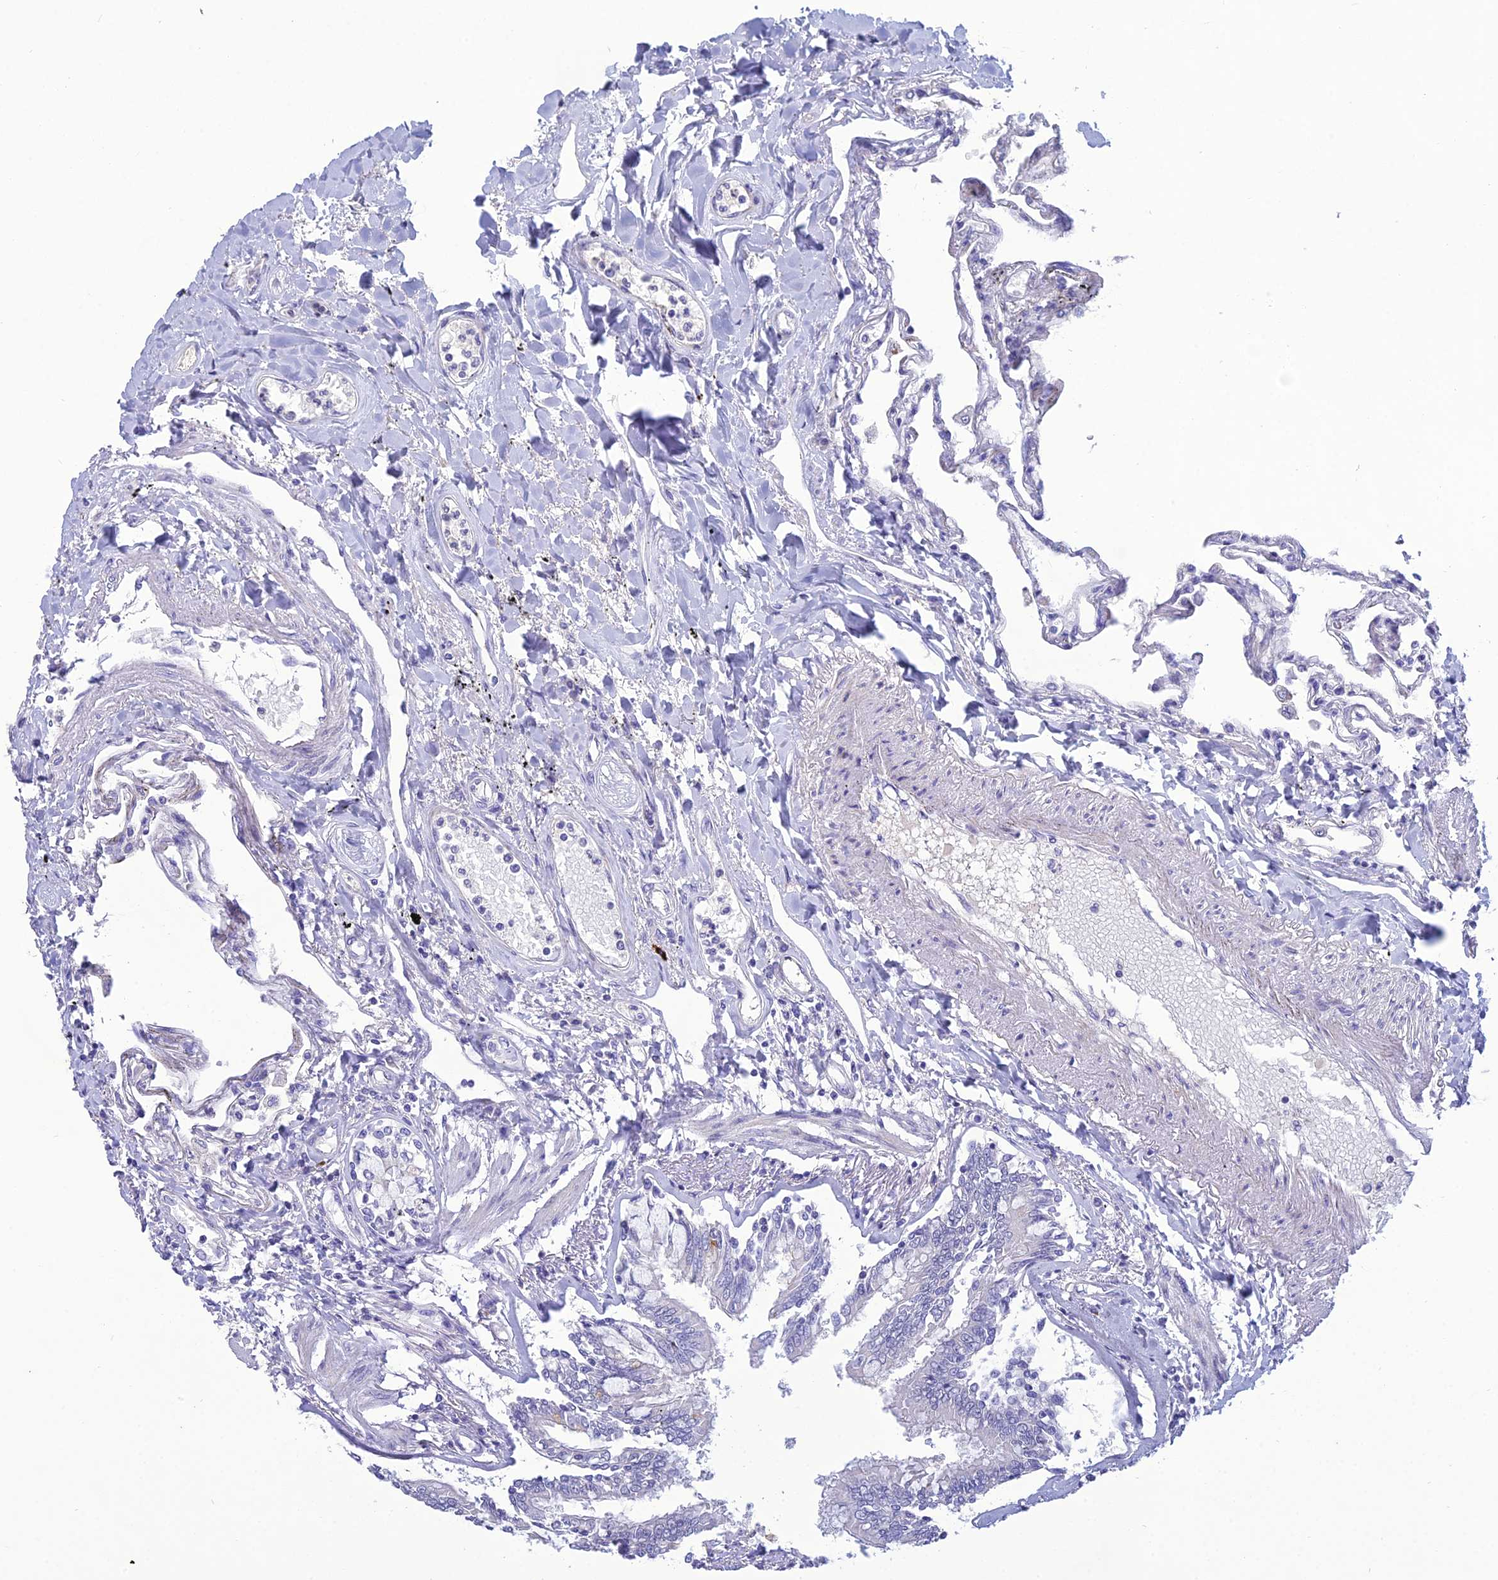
{"staining": {"intensity": "negative", "quantity": "none", "location": "none"}, "tissue": "lung", "cell_type": "Alveolar cells", "image_type": "normal", "snomed": [{"axis": "morphology", "description": "Normal tissue, NOS"}, {"axis": "topography", "description": "Lung"}], "caption": "Alveolar cells show no significant positivity in unremarkable lung.", "gene": "OR56B1", "patient": {"sex": "female", "age": 67}}